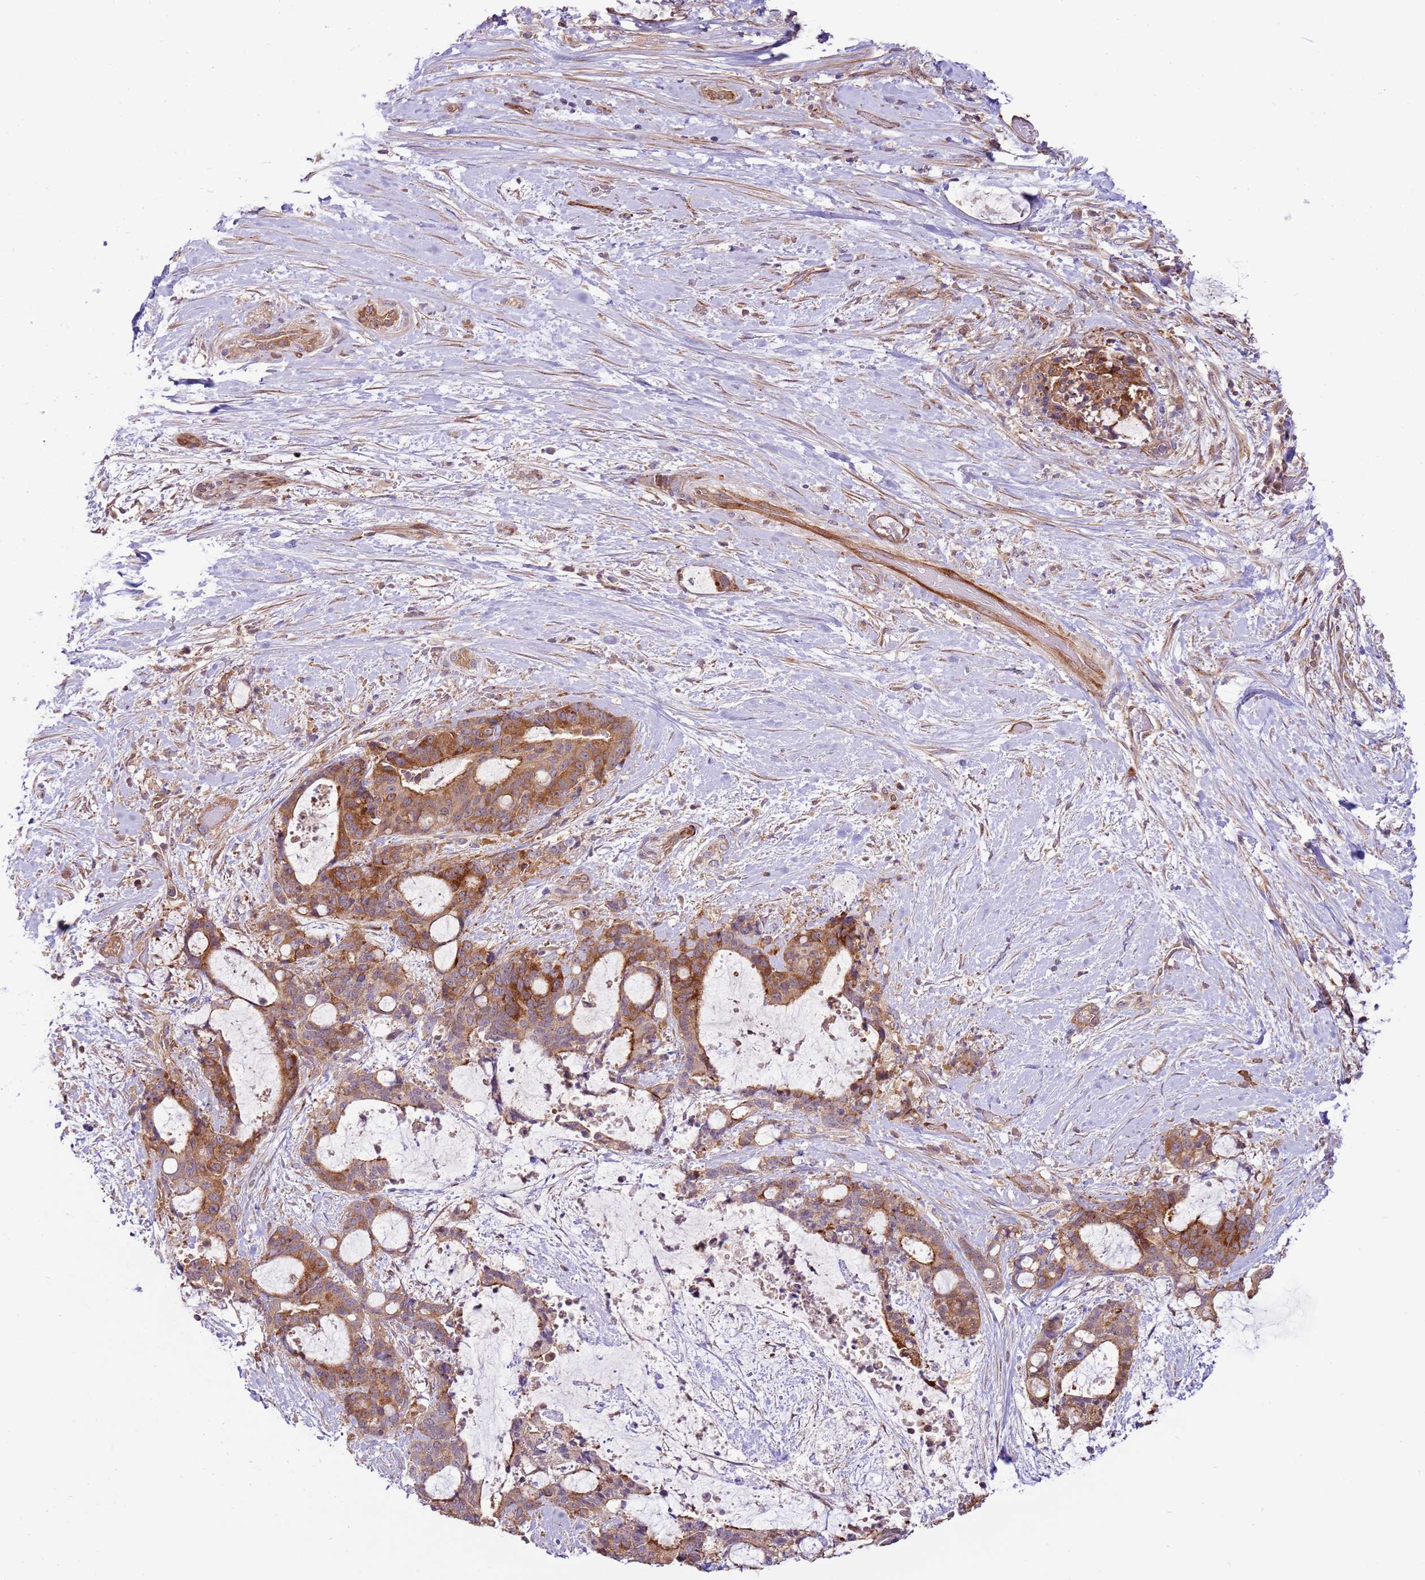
{"staining": {"intensity": "moderate", "quantity": "25%-75%", "location": "cytoplasmic/membranous"}, "tissue": "liver cancer", "cell_type": "Tumor cells", "image_type": "cancer", "snomed": [{"axis": "morphology", "description": "Normal tissue, NOS"}, {"axis": "morphology", "description": "Cholangiocarcinoma"}, {"axis": "topography", "description": "Liver"}, {"axis": "topography", "description": "Peripheral nerve tissue"}], "caption": "A histopathology image of human cholangiocarcinoma (liver) stained for a protein reveals moderate cytoplasmic/membranous brown staining in tumor cells.", "gene": "ZNF624", "patient": {"sex": "female", "age": 73}}